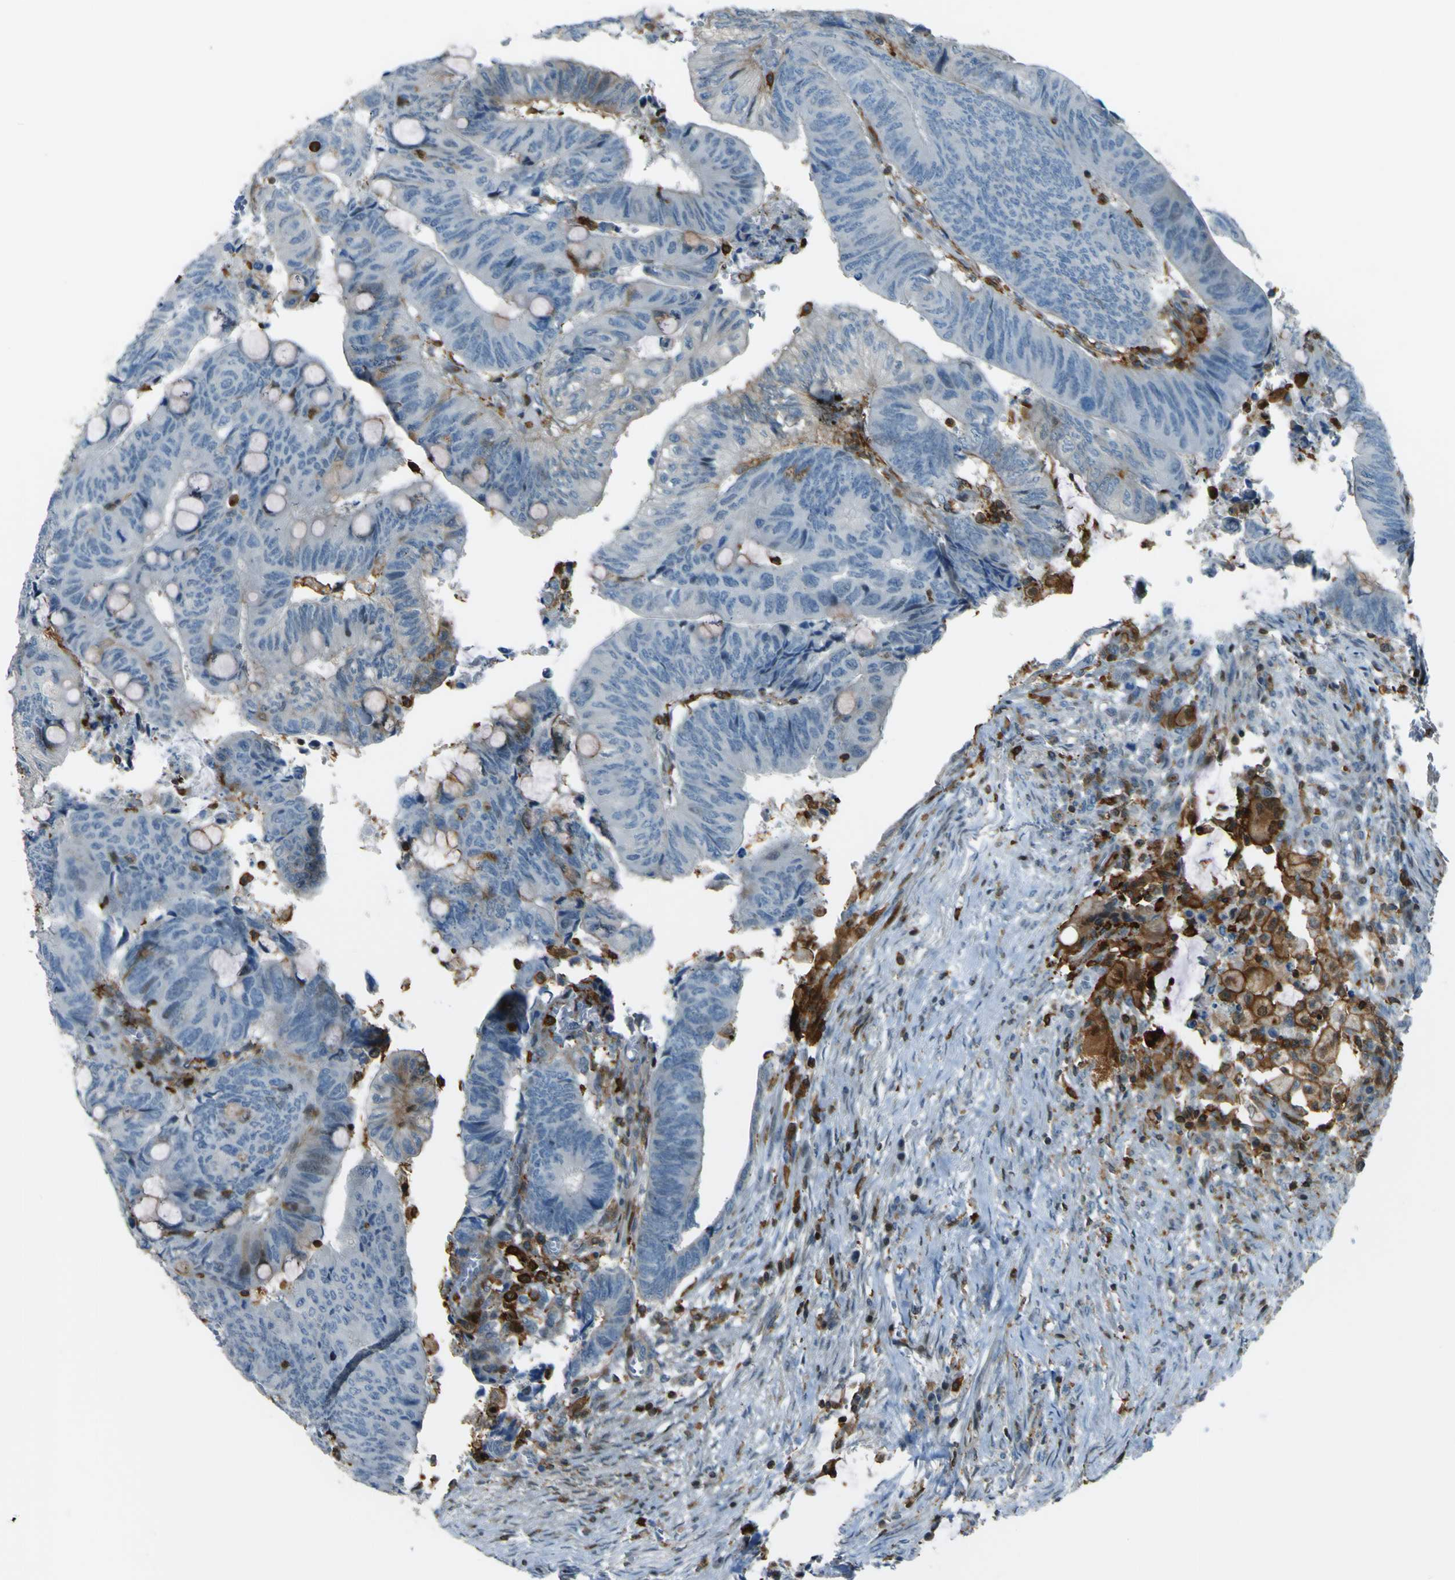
{"staining": {"intensity": "negative", "quantity": "none", "location": "none"}, "tissue": "colorectal cancer", "cell_type": "Tumor cells", "image_type": "cancer", "snomed": [{"axis": "morphology", "description": "Normal tissue, NOS"}, {"axis": "morphology", "description": "Adenocarcinoma, NOS"}, {"axis": "topography", "description": "Rectum"}, {"axis": "topography", "description": "Peripheral nerve tissue"}], "caption": "A high-resolution photomicrograph shows IHC staining of colorectal cancer (adenocarcinoma), which exhibits no significant positivity in tumor cells.", "gene": "PCDHB5", "patient": {"sex": "male", "age": 92}}